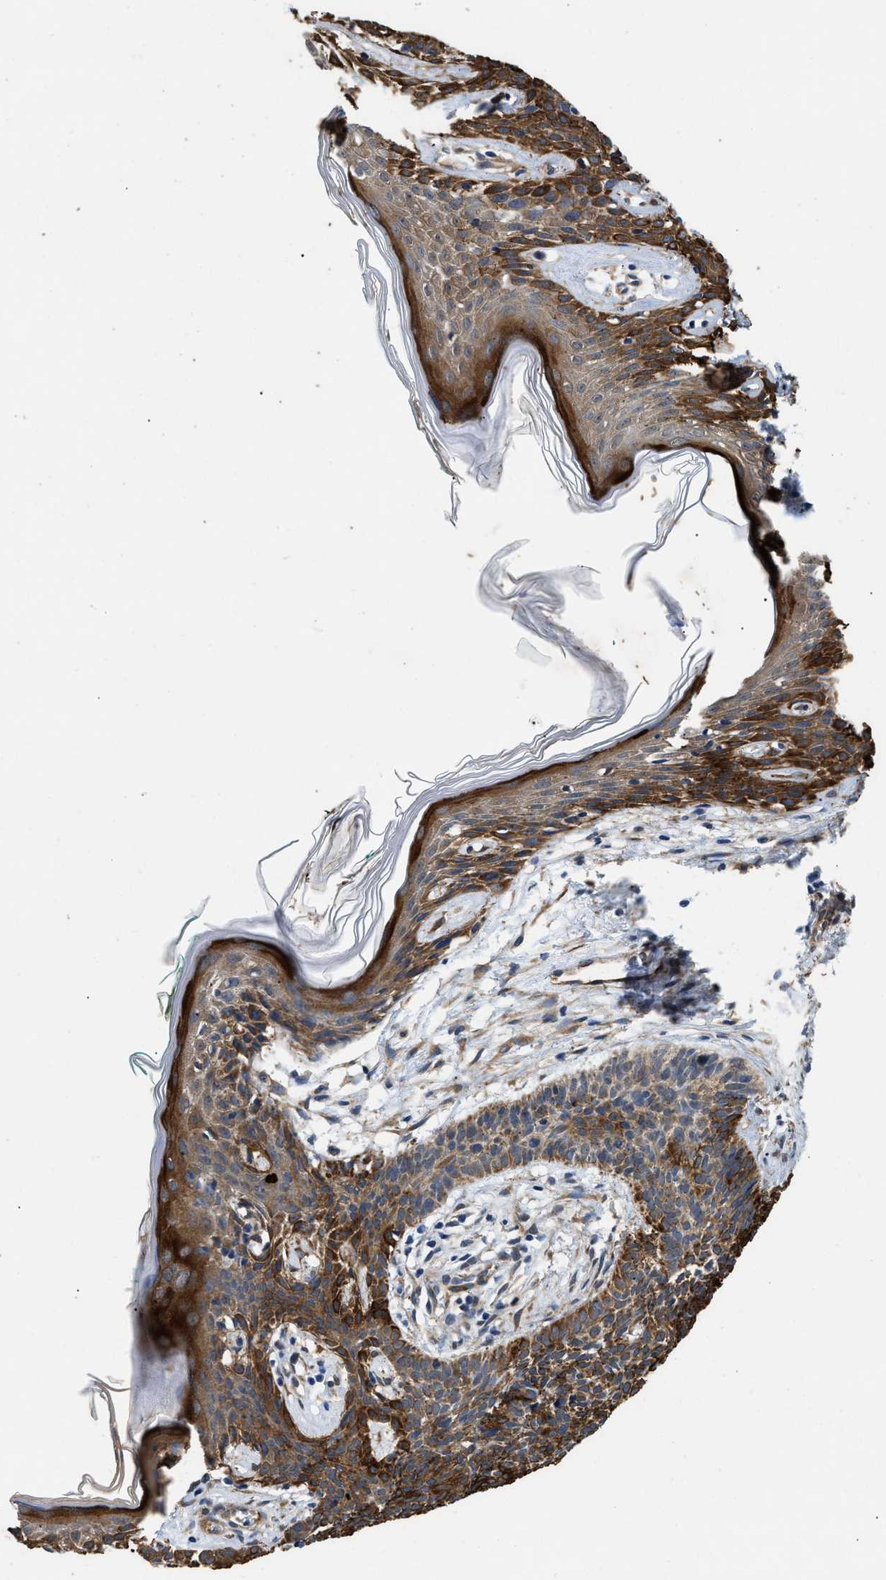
{"staining": {"intensity": "strong", "quantity": ">75%", "location": "cytoplasmic/membranous"}, "tissue": "skin cancer", "cell_type": "Tumor cells", "image_type": "cancer", "snomed": [{"axis": "morphology", "description": "Basal cell carcinoma"}, {"axis": "topography", "description": "Skin"}], "caption": "Protein staining of skin basal cell carcinoma tissue shows strong cytoplasmic/membranous expression in approximately >75% of tumor cells. (Brightfield microscopy of DAB IHC at high magnification).", "gene": "RAPH1", "patient": {"sex": "male", "age": 60}}